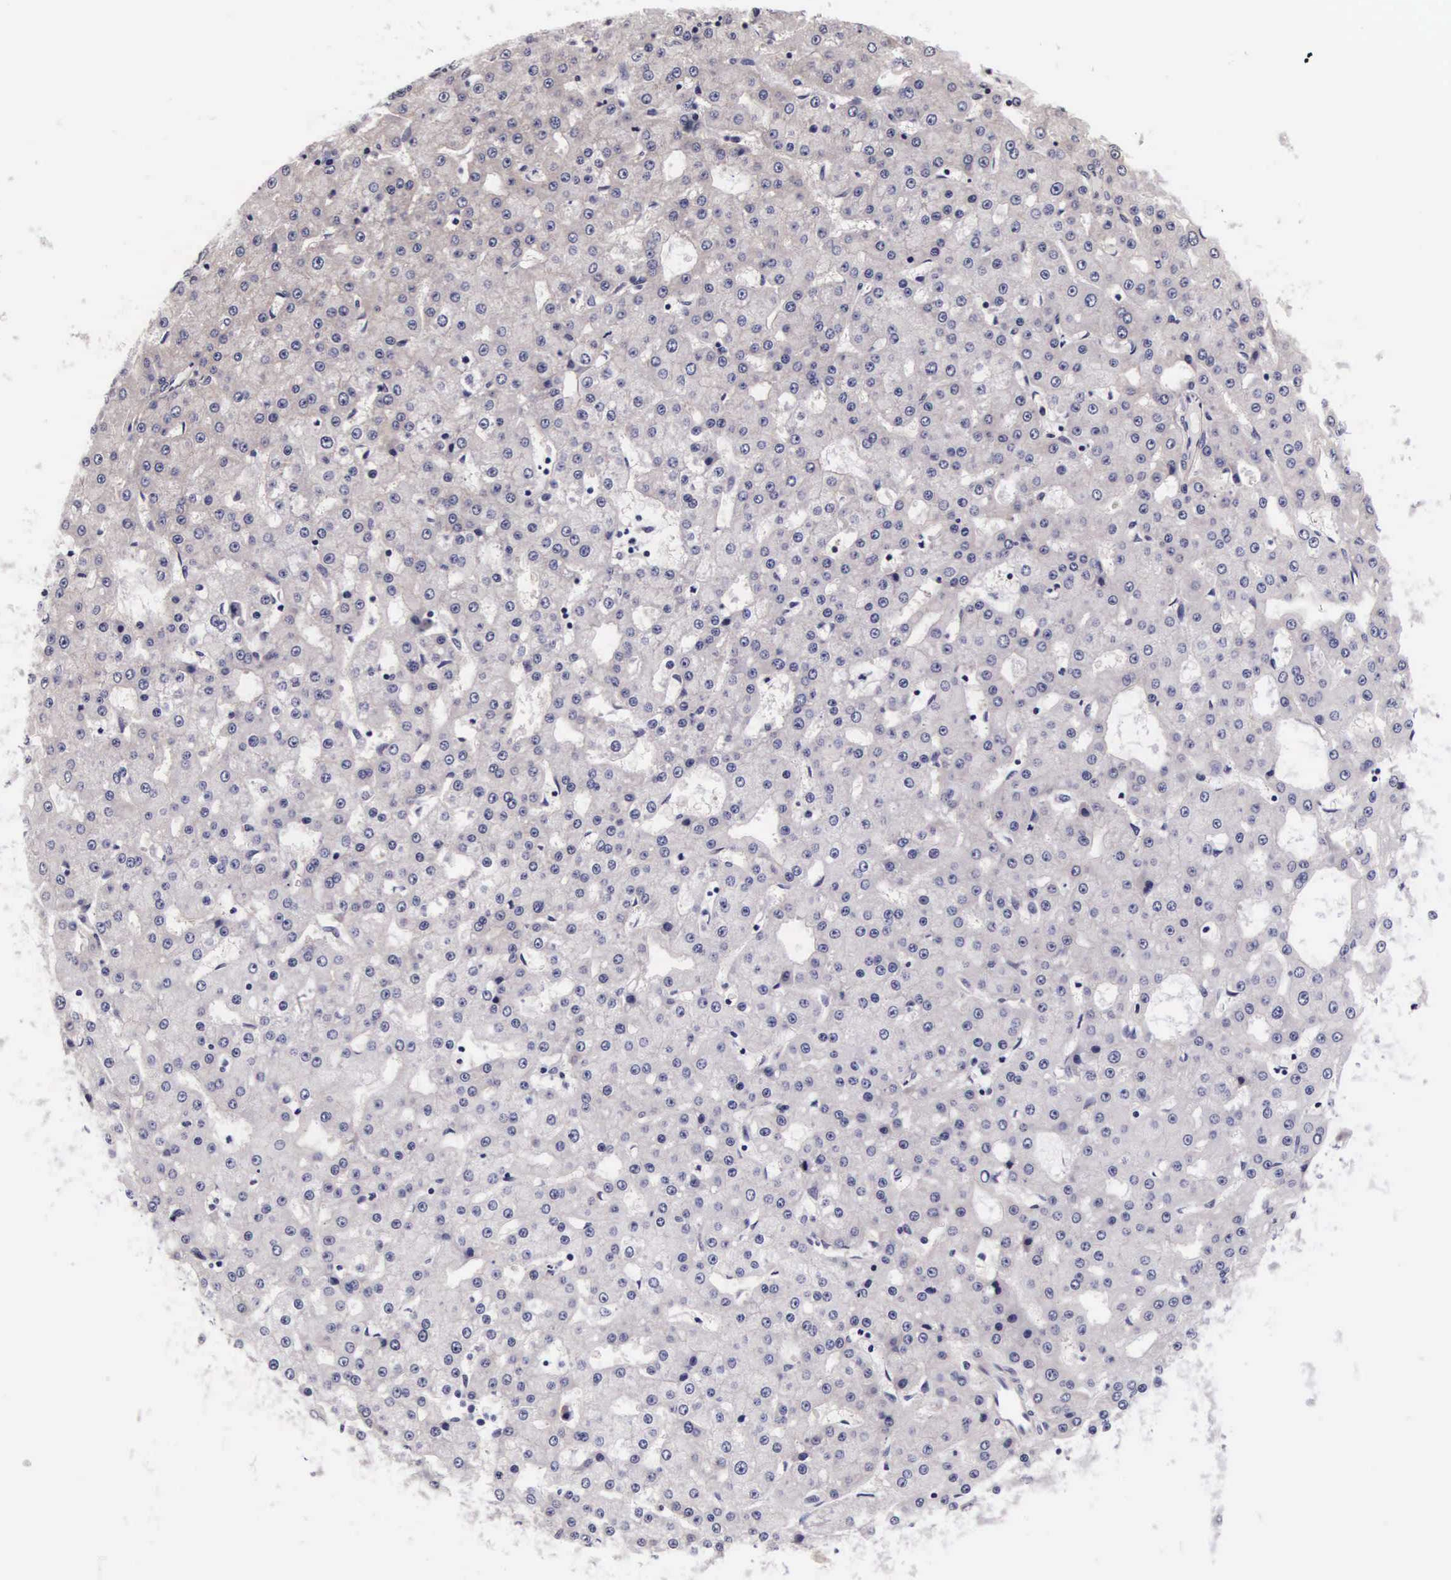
{"staining": {"intensity": "negative", "quantity": "none", "location": "none"}, "tissue": "liver cancer", "cell_type": "Tumor cells", "image_type": "cancer", "snomed": [{"axis": "morphology", "description": "Carcinoma, Hepatocellular, NOS"}, {"axis": "topography", "description": "Liver"}], "caption": "Immunohistochemical staining of human liver cancer (hepatocellular carcinoma) shows no significant staining in tumor cells.", "gene": "PHETA2", "patient": {"sex": "male", "age": 47}}